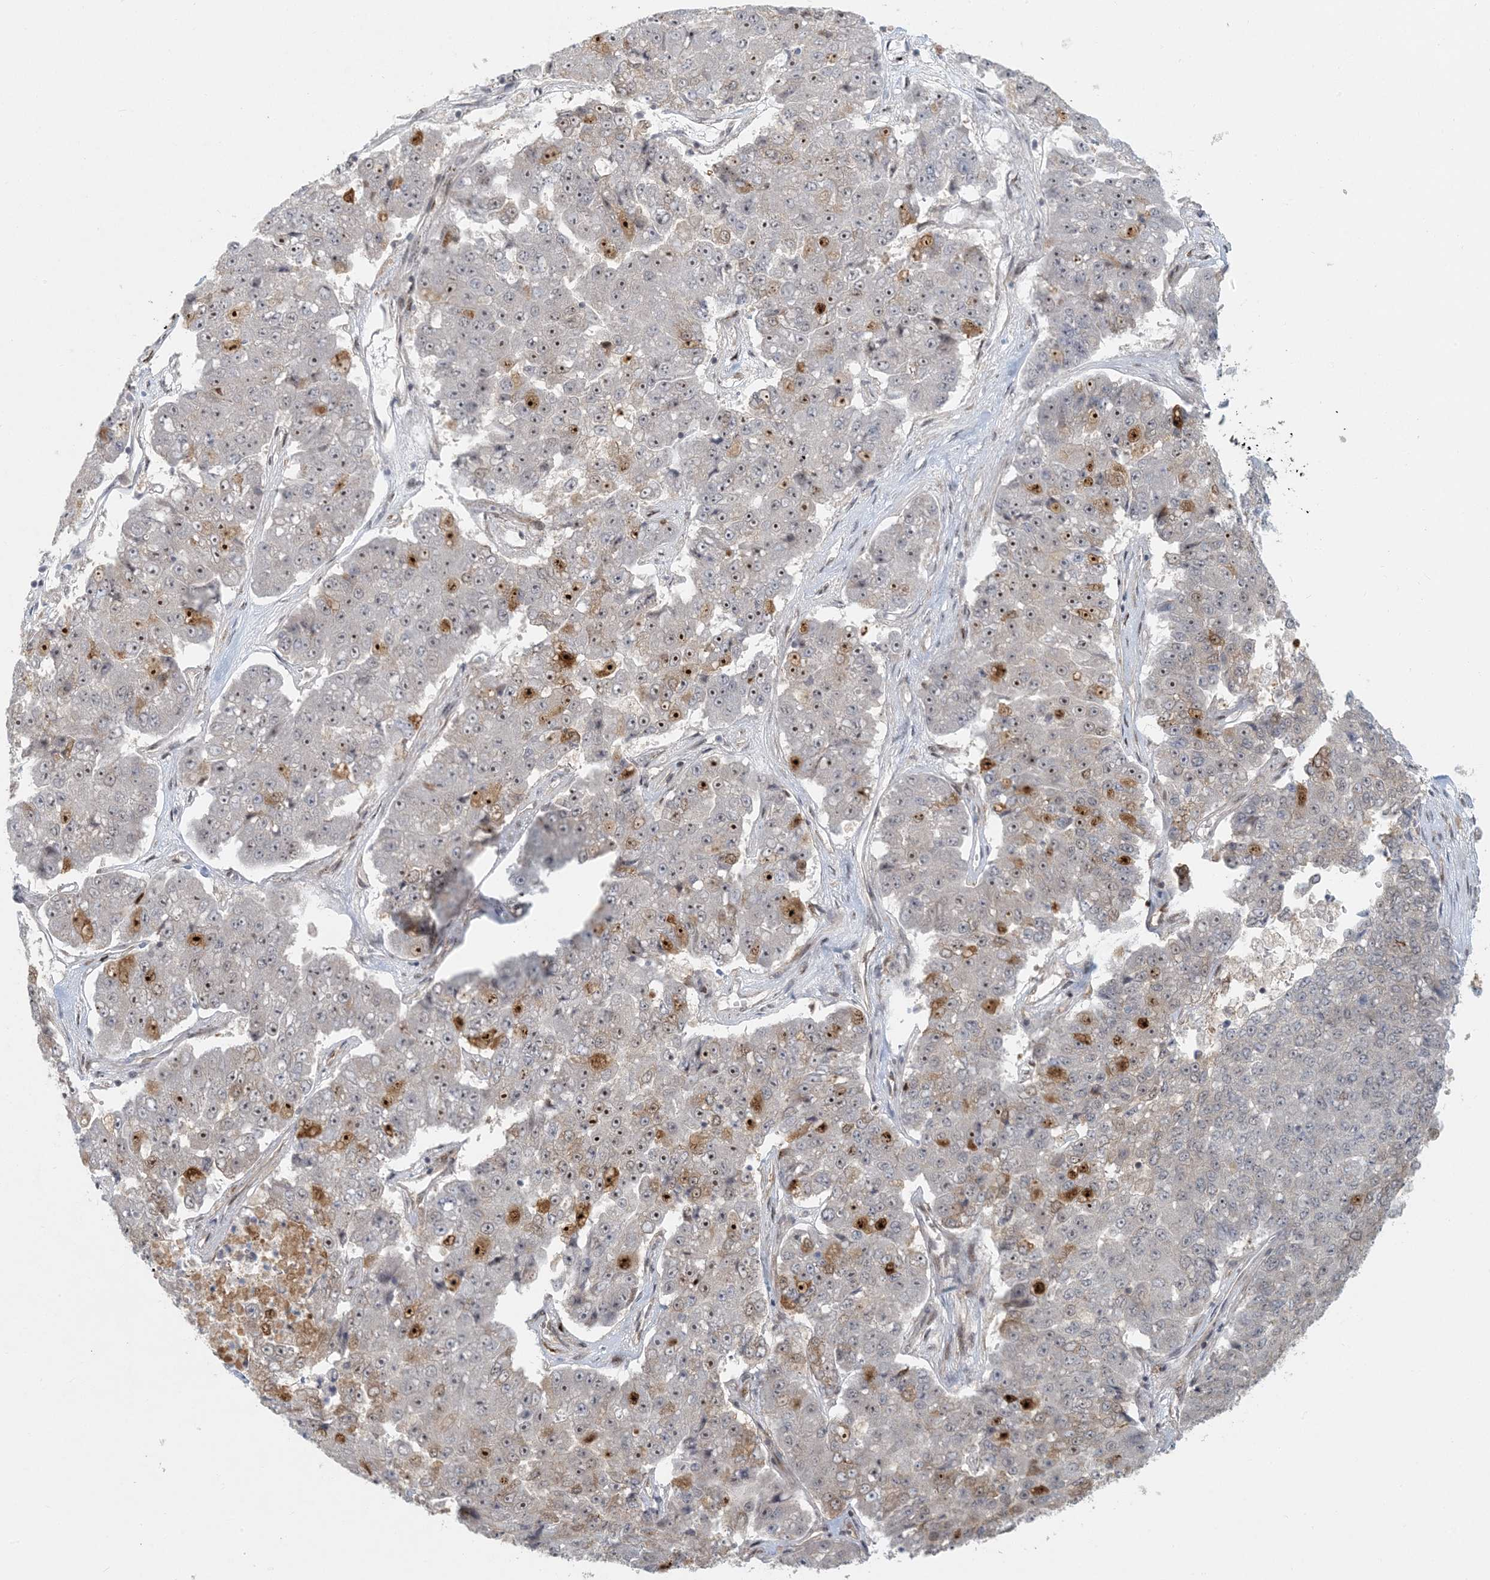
{"staining": {"intensity": "moderate", "quantity": "25%-75%", "location": "nuclear"}, "tissue": "pancreatic cancer", "cell_type": "Tumor cells", "image_type": "cancer", "snomed": [{"axis": "morphology", "description": "Adenocarcinoma, NOS"}, {"axis": "topography", "description": "Pancreas"}], "caption": "This histopathology image reveals IHC staining of human pancreatic cancer (adenocarcinoma), with medium moderate nuclear staining in approximately 25%-75% of tumor cells.", "gene": "BCORL1", "patient": {"sex": "male", "age": 50}}